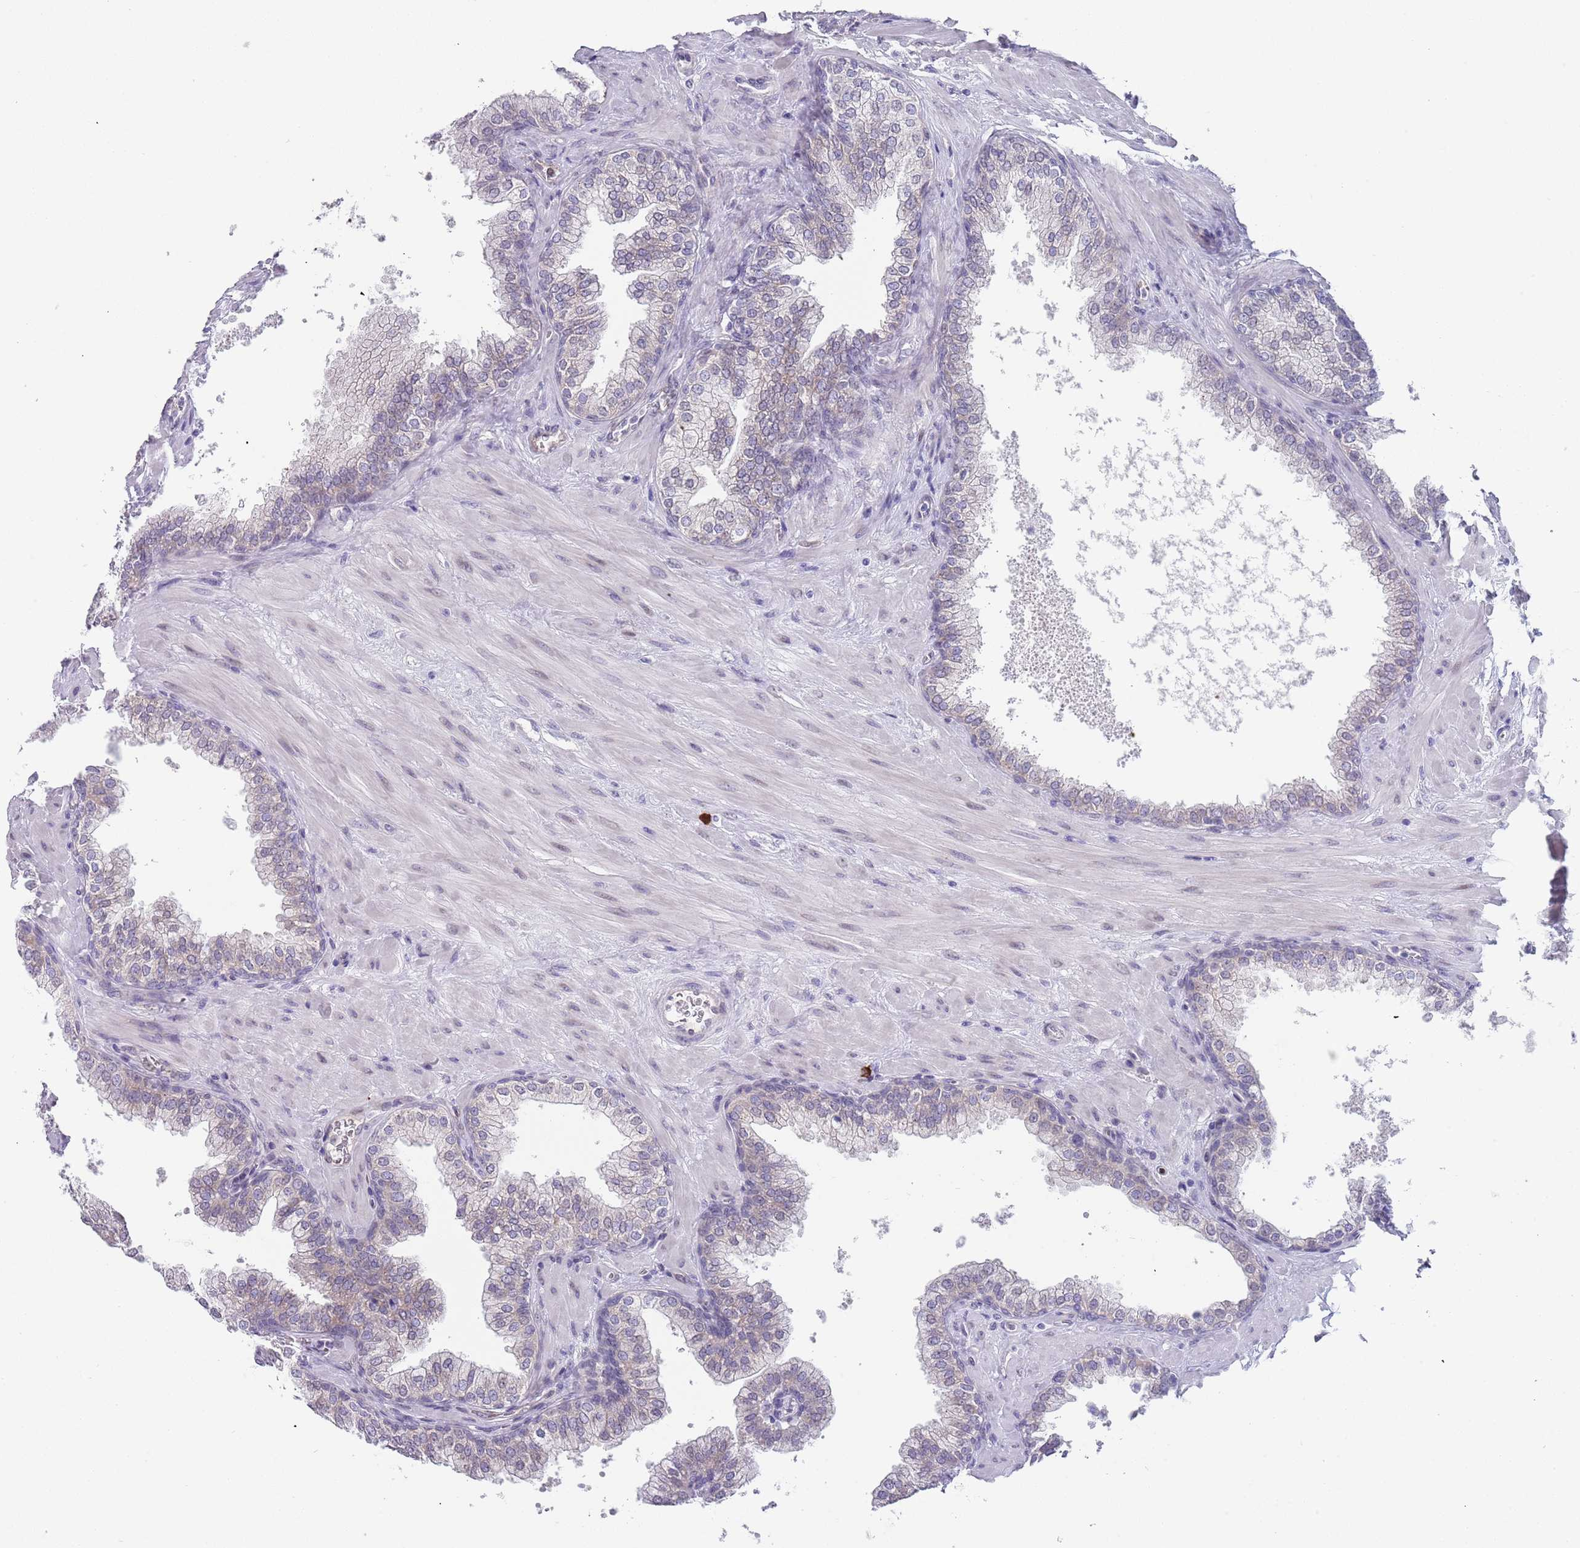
{"staining": {"intensity": "negative", "quantity": "none", "location": "none"}, "tissue": "prostate", "cell_type": "Glandular cells", "image_type": "normal", "snomed": [{"axis": "morphology", "description": "Normal tissue, NOS"}, {"axis": "topography", "description": "Prostate"}], "caption": "Immunohistochemistry image of normal prostate: prostate stained with DAB (3,3'-diaminobenzidine) displays no significant protein expression in glandular cells. (Stains: DAB (3,3'-diaminobenzidine) immunohistochemistry (IHC) with hematoxylin counter stain, Microscopy: brightfield microscopy at high magnification).", "gene": "TNRC6C", "patient": {"sex": "male", "age": 60}}